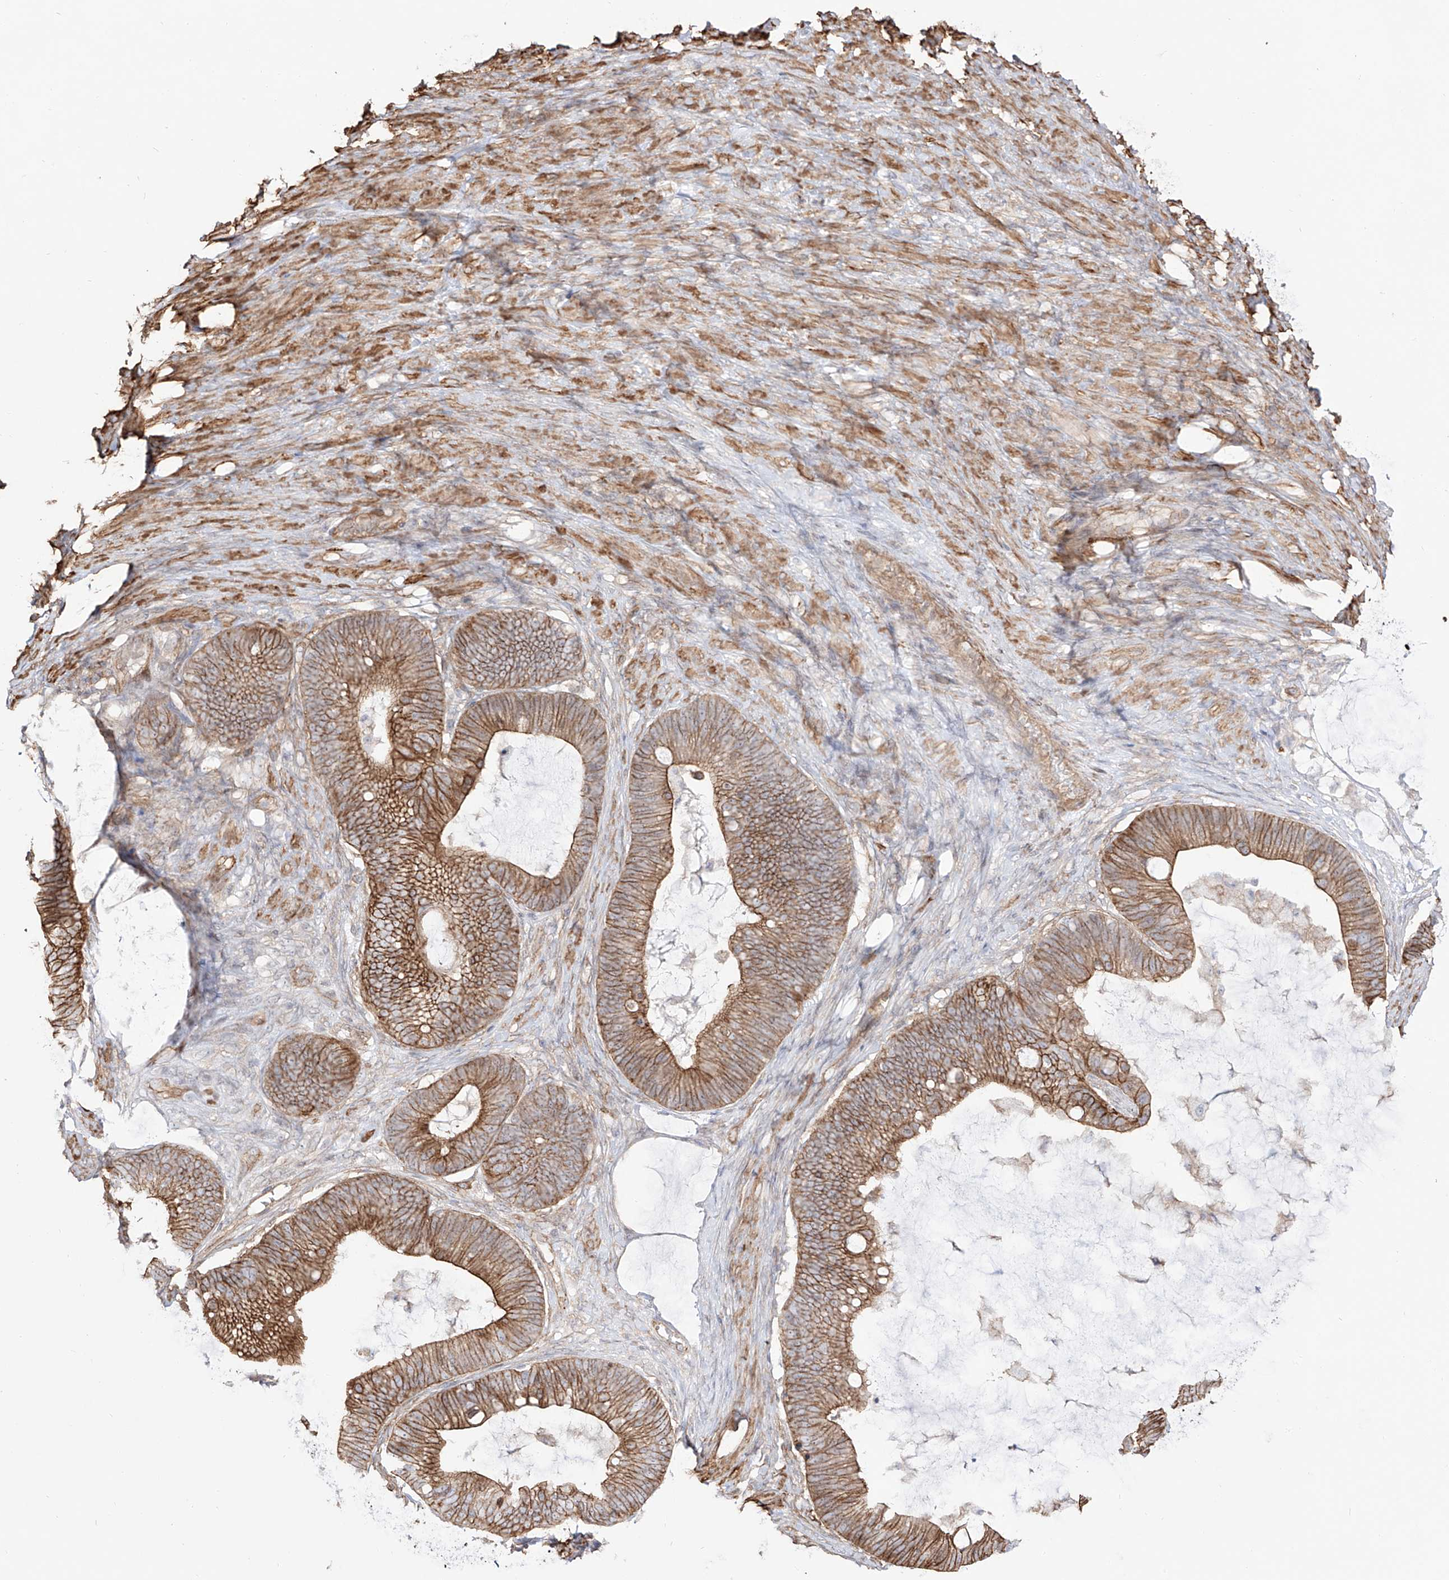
{"staining": {"intensity": "moderate", "quantity": ">75%", "location": "cytoplasmic/membranous"}, "tissue": "ovarian cancer", "cell_type": "Tumor cells", "image_type": "cancer", "snomed": [{"axis": "morphology", "description": "Cystadenocarcinoma, mucinous, NOS"}, {"axis": "topography", "description": "Ovary"}], "caption": "Immunohistochemical staining of human ovarian mucinous cystadenocarcinoma reveals medium levels of moderate cytoplasmic/membranous expression in about >75% of tumor cells. The staining was performed using DAB, with brown indicating positive protein expression. Nuclei are stained blue with hematoxylin.", "gene": "ZNF180", "patient": {"sex": "female", "age": 61}}